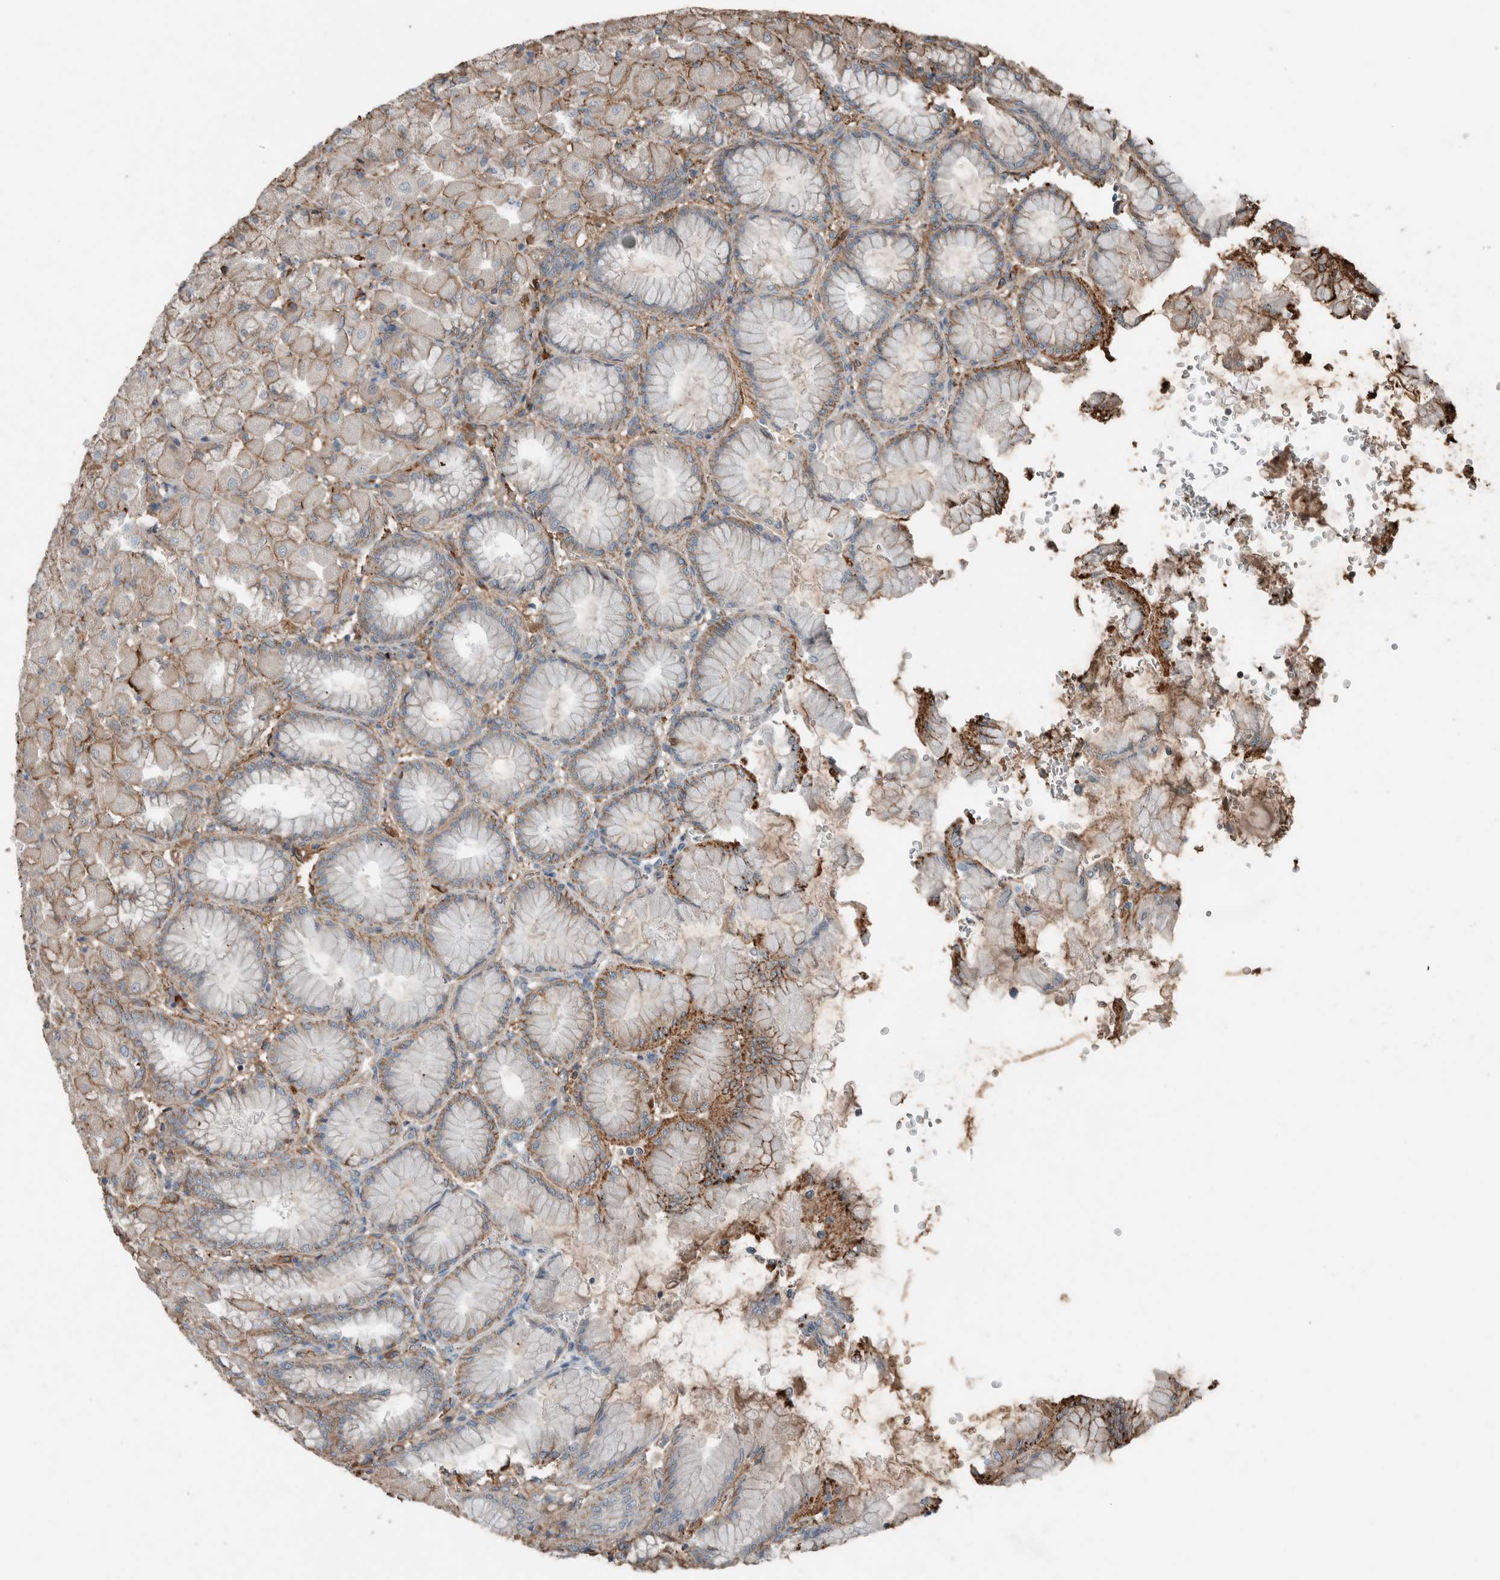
{"staining": {"intensity": "moderate", "quantity": "<25%", "location": "cytoplasmic/membranous"}, "tissue": "stomach", "cell_type": "Glandular cells", "image_type": "normal", "snomed": [{"axis": "morphology", "description": "Normal tissue, NOS"}, {"axis": "topography", "description": "Stomach, upper"}], "caption": "Immunohistochemistry of benign human stomach displays low levels of moderate cytoplasmic/membranous positivity in approximately <25% of glandular cells. (DAB (3,3'-diaminobenzidine) IHC, brown staining for protein, blue staining for nuclei).", "gene": "USP34", "patient": {"sex": "female", "age": 56}}